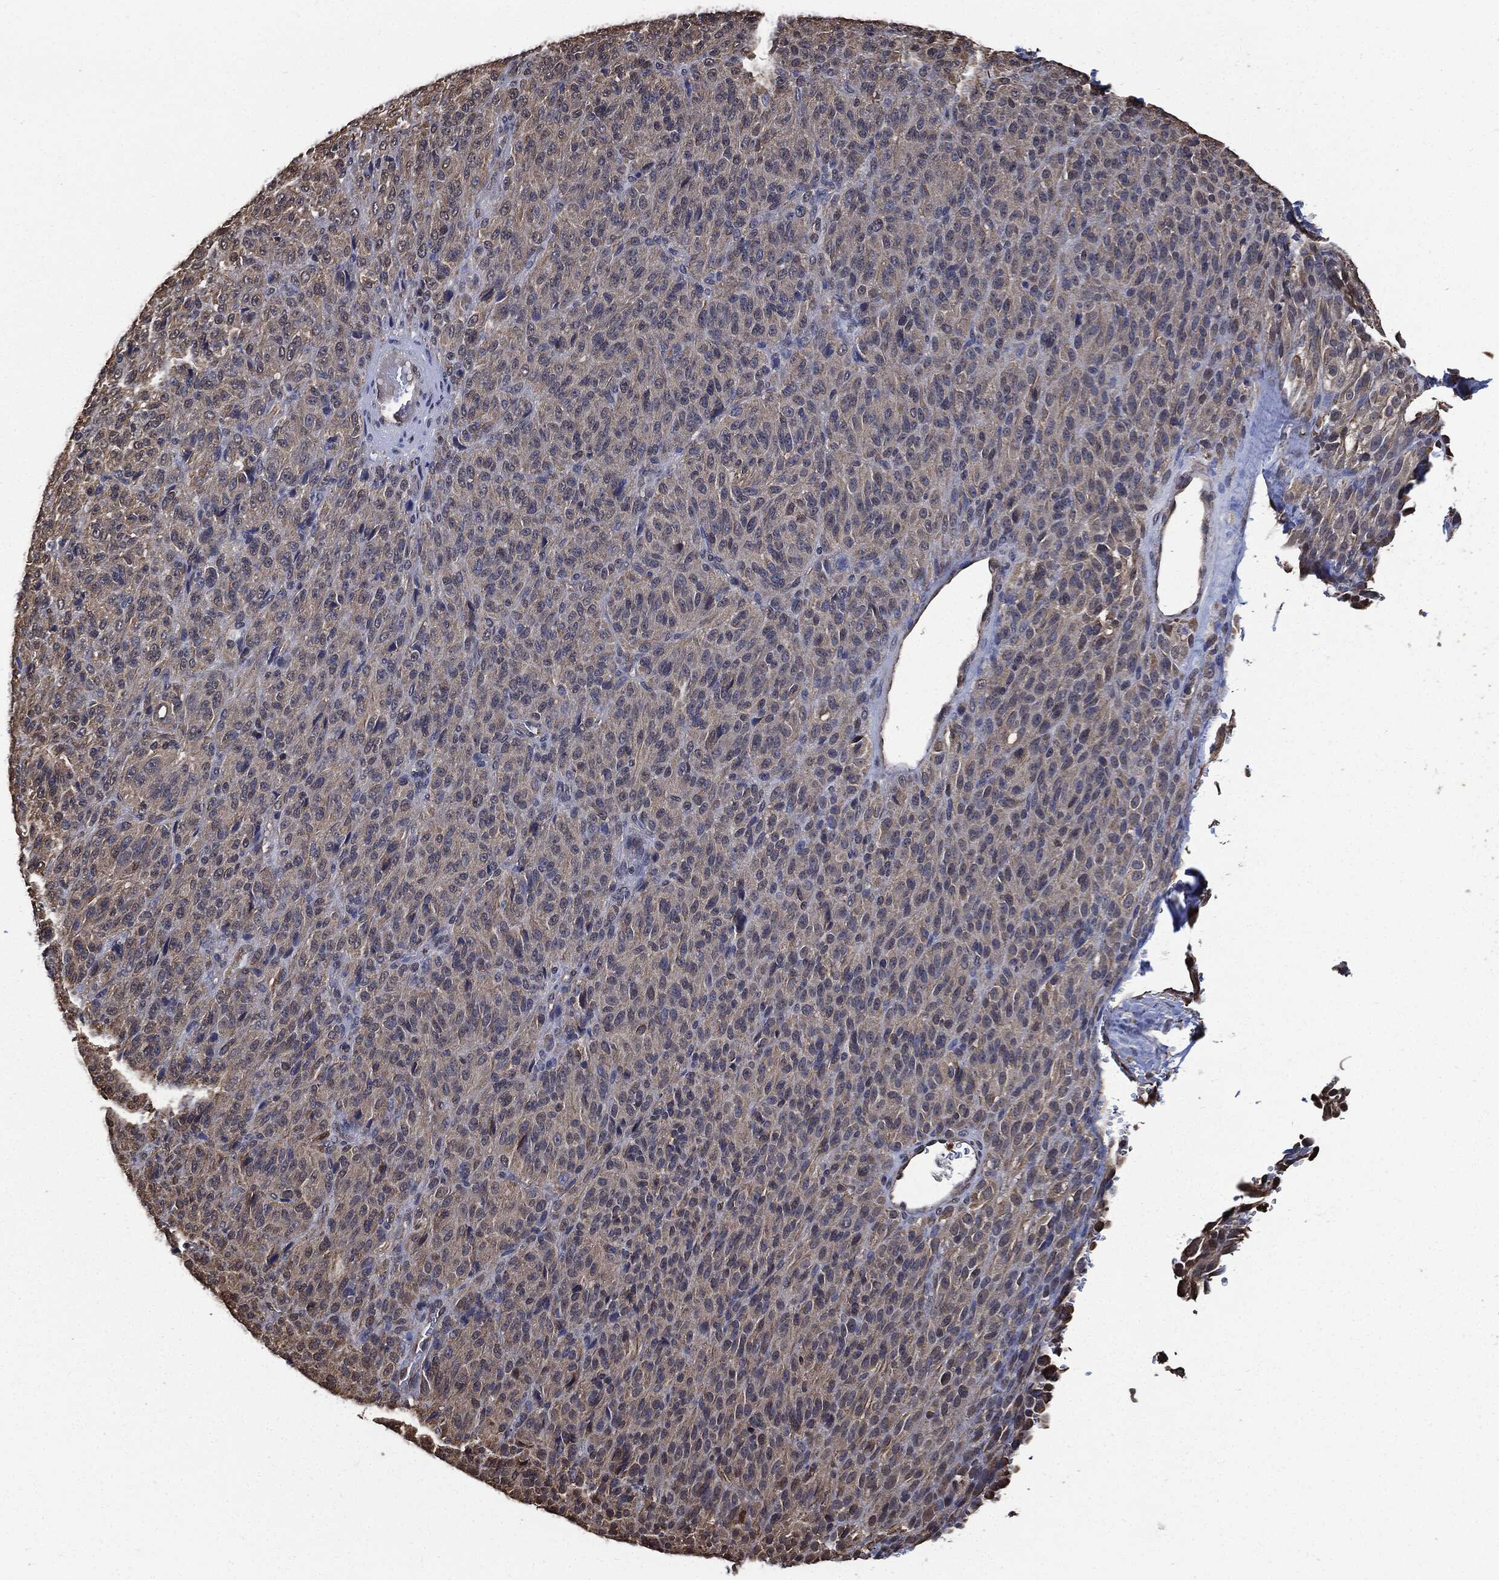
{"staining": {"intensity": "weak", "quantity": "25%-75%", "location": "cytoplasmic/membranous"}, "tissue": "melanoma", "cell_type": "Tumor cells", "image_type": "cancer", "snomed": [{"axis": "morphology", "description": "Malignant melanoma, Metastatic site"}, {"axis": "topography", "description": "Brain"}], "caption": "This is an image of immunohistochemistry staining of melanoma, which shows weak staining in the cytoplasmic/membranous of tumor cells.", "gene": "S100A9", "patient": {"sex": "female", "age": 56}}